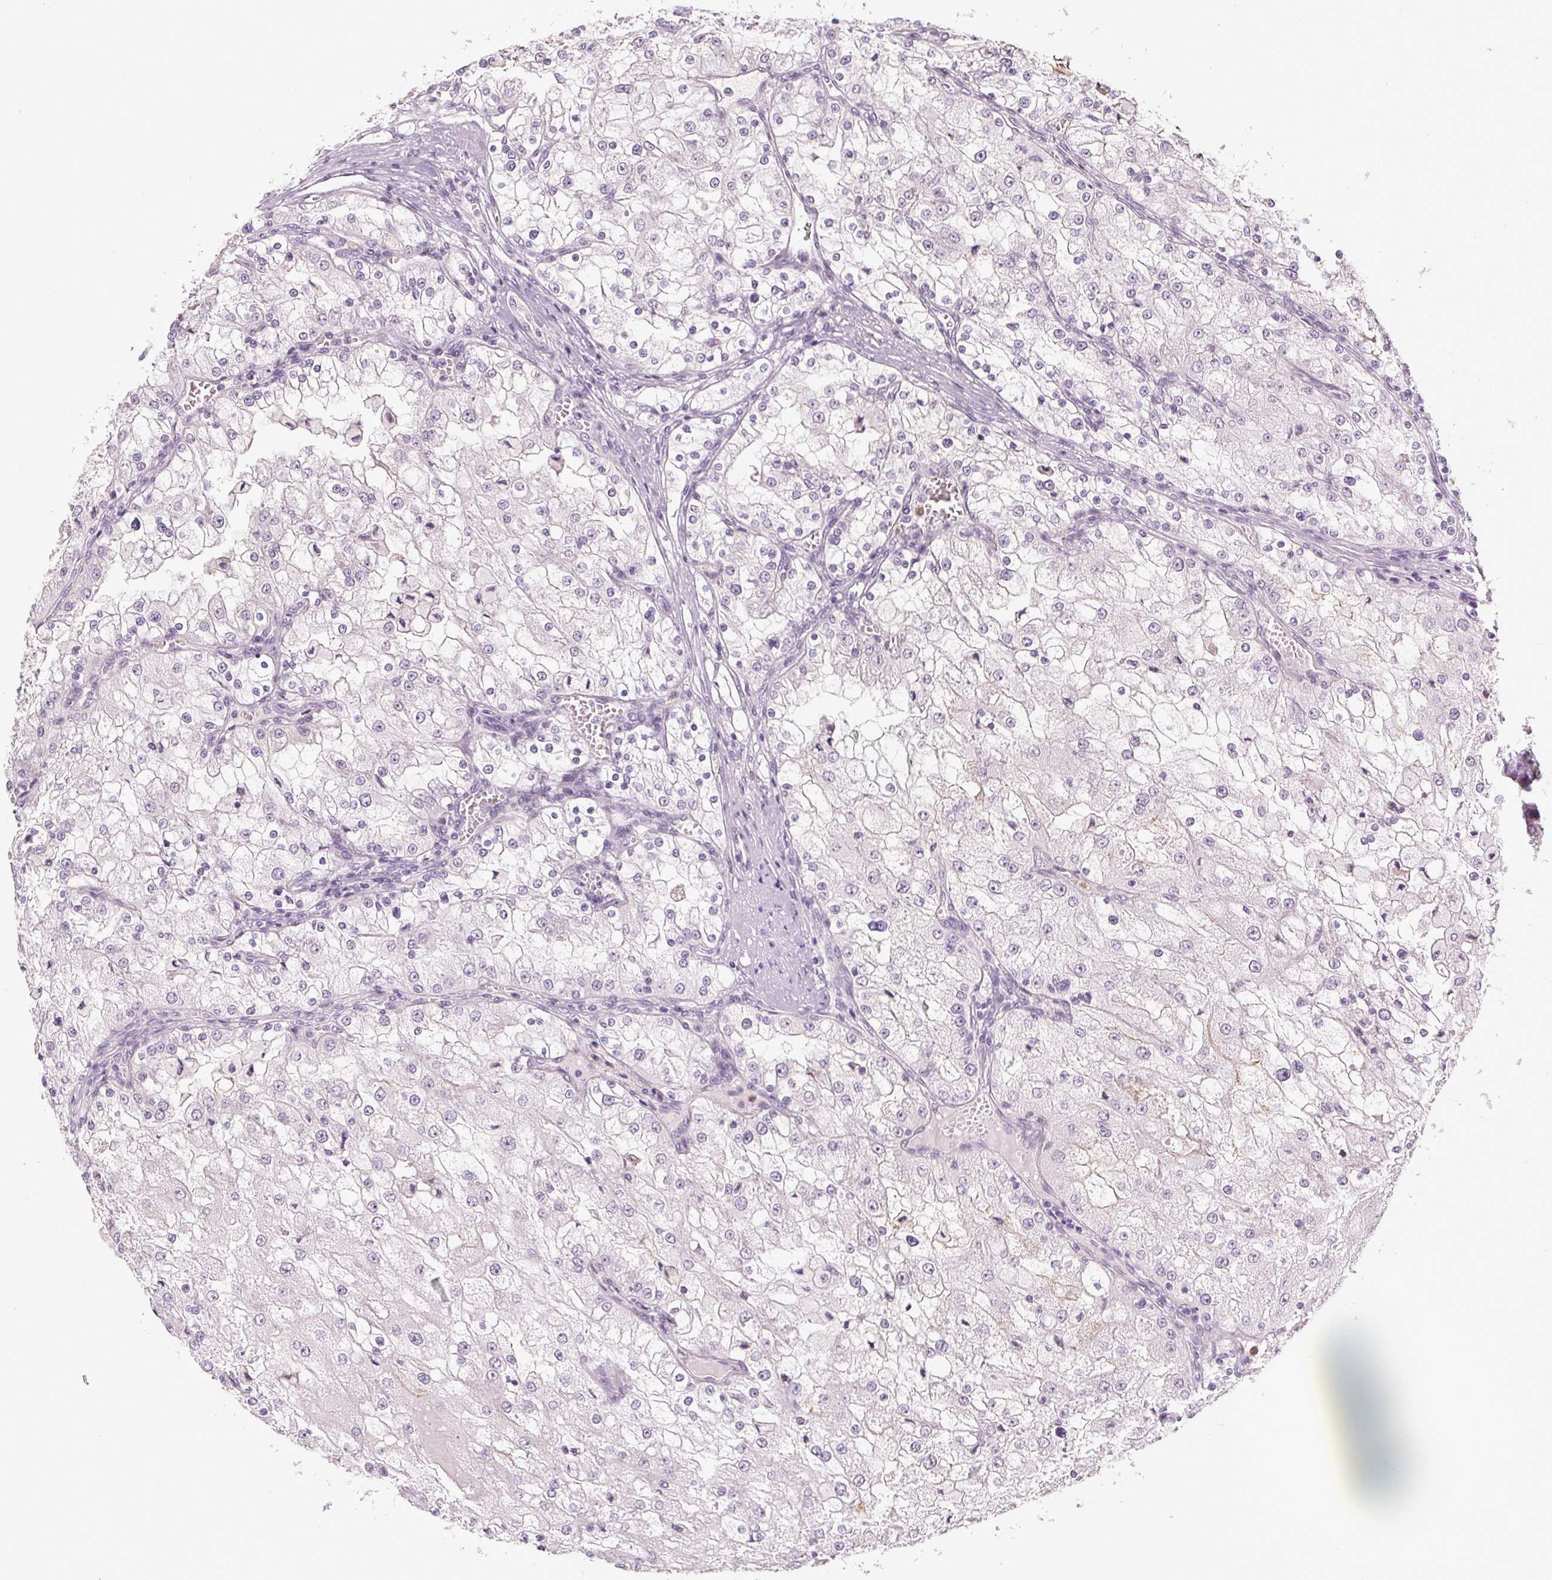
{"staining": {"intensity": "negative", "quantity": "none", "location": "none"}, "tissue": "renal cancer", "cell_type": "Tumor cells", "image_type": "cancer", "snomed": [{"axis": "morphology", "description": "Adenocarcinoma, NOS"}, {"axis": "topography", "description": "Kidney"}], "caption": "The photomicrograph displays no significant positivity in tumor cells of renal cancer.", "gene": "SGF29", "patient": {"sex": "female", "age": 74}}